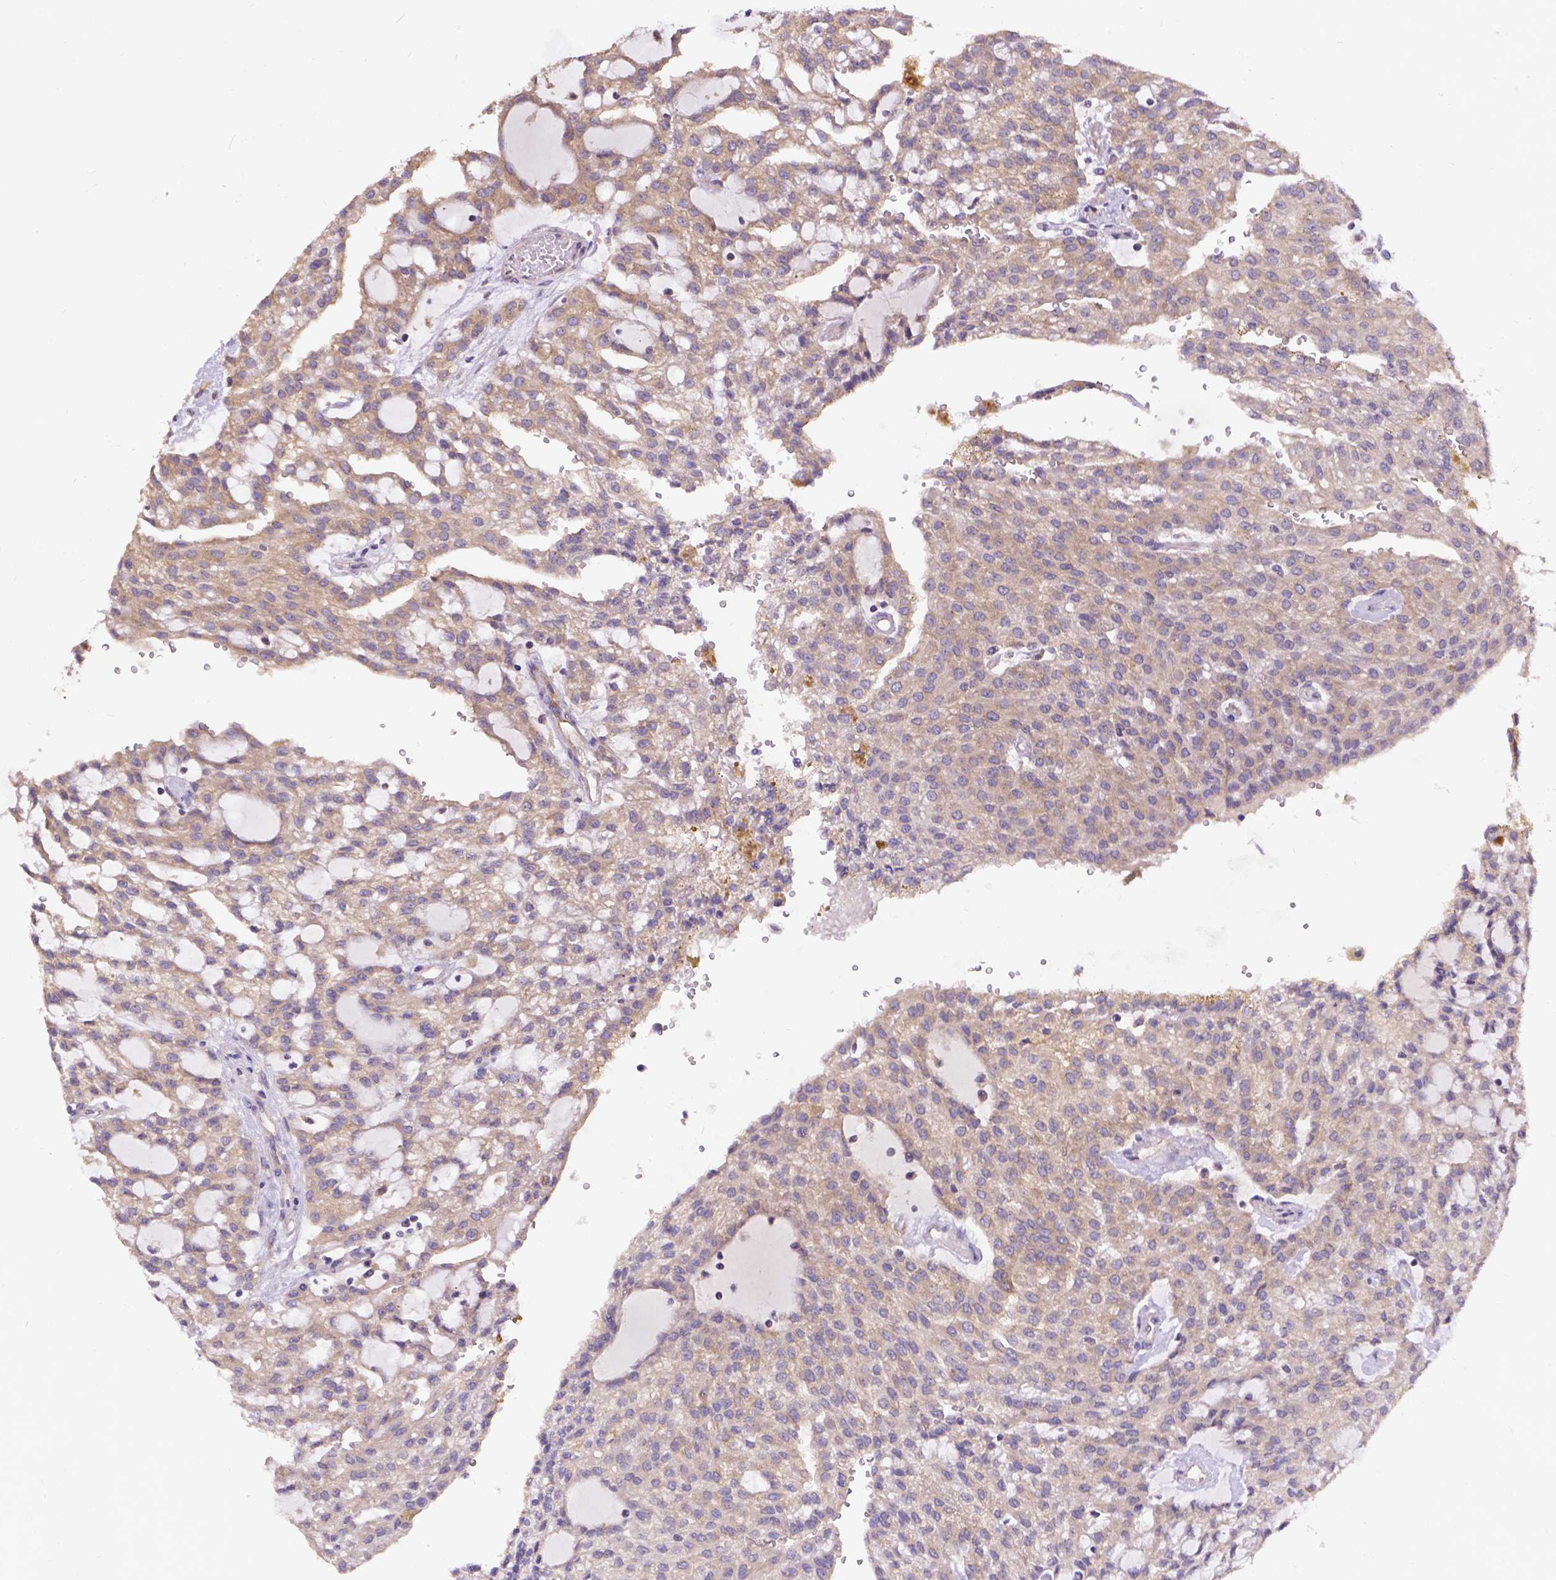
{"staining": {"intensity": "weak", "quantity": ">75%", "location": "cytoplasmic/membranous"}, "tissue": "renal cancer", "cell_type": "Tumor cells", "image_type": "cancer", "snomed": [{"axis": "morphology", "description": "Adenocarcinoma, NOS"}, {"axis": "topography", "description": "Kidney"}], "caption": "This histopathology image exhibits immunohistochemistry staining of renal cancer (adenocarcinoma), with low weak cytoplasmic/membranous staining in approximately >75% of tumor cells.", "gene": "DENND6A", "patient": {"sex": "male", "age": 63}}